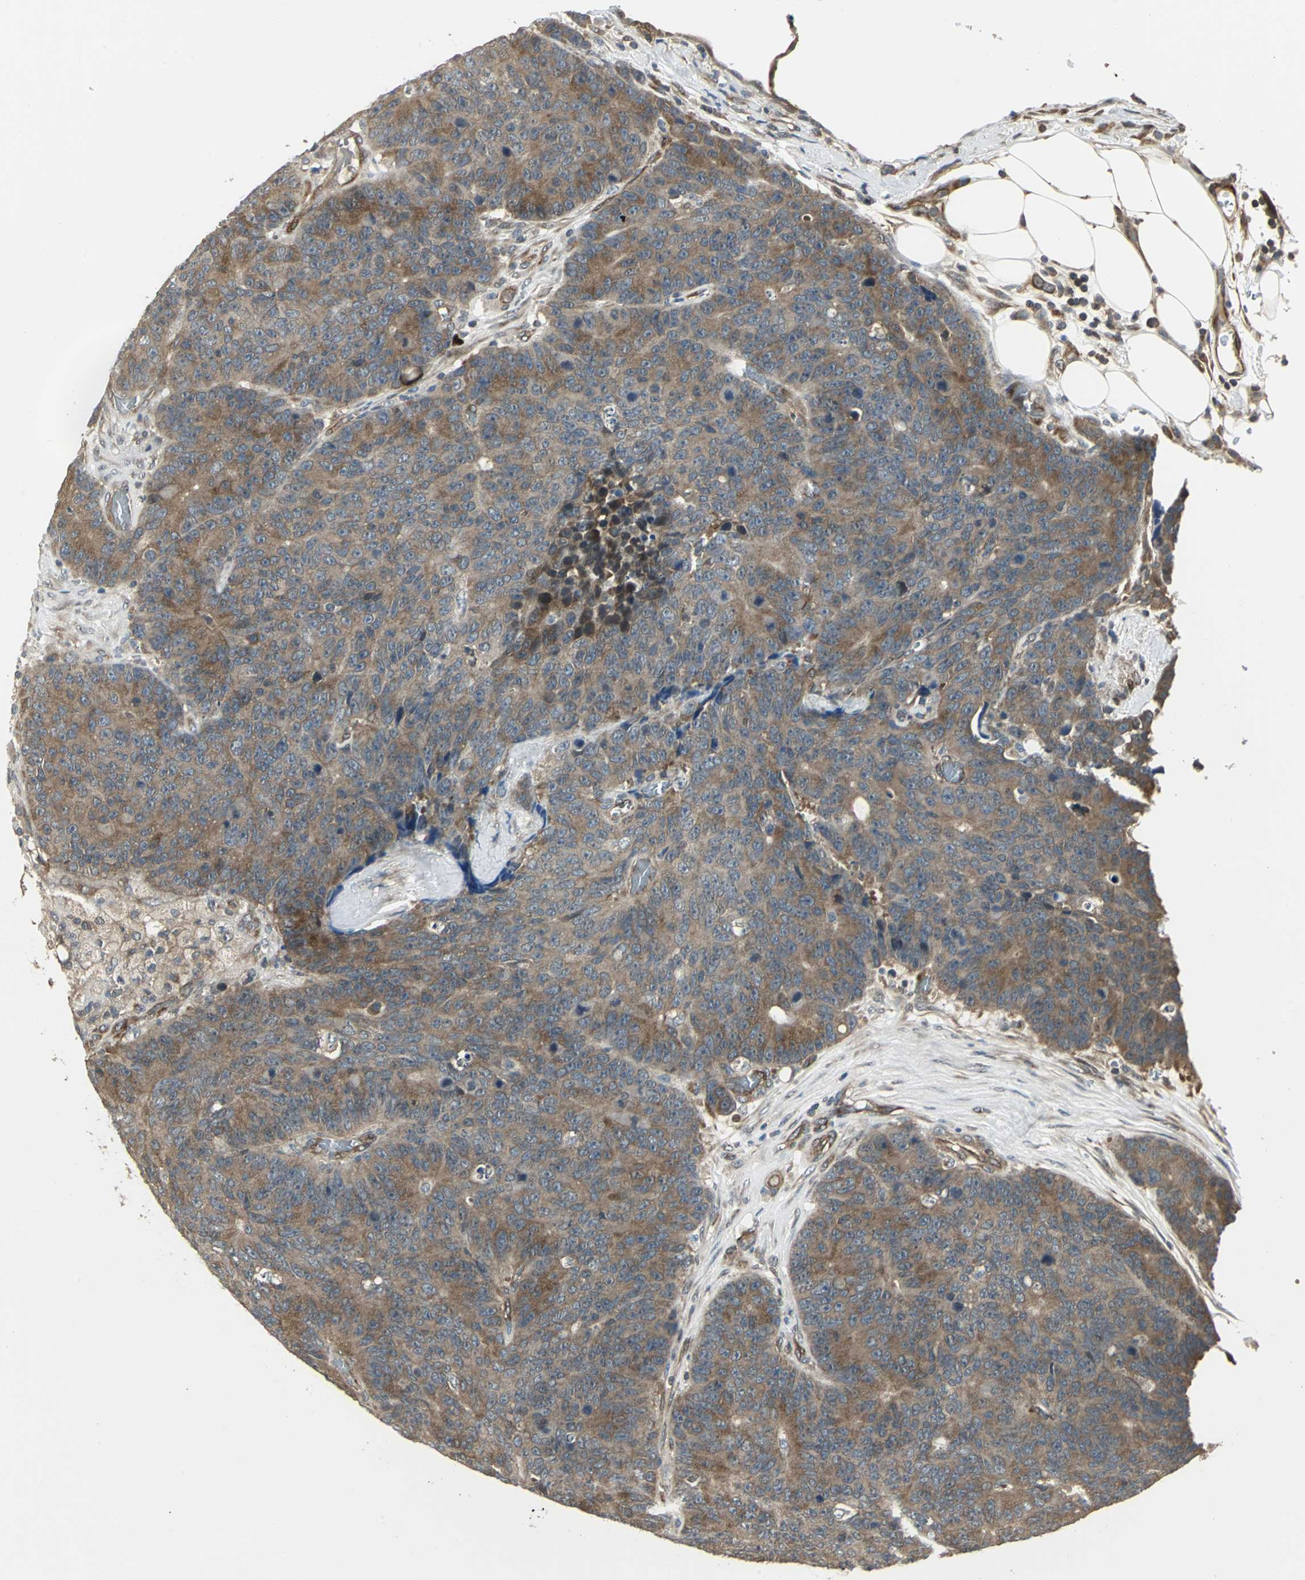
{"staining": {"intensity": "moderate", "quantity": ">75%", "location": "cytoplasmic/membranous"}, "tissue": "colorectal cancer", "cell_type": "Tumor cells", "image_type": "cancer", "snomed": [{"axis": "morphology", "description": "Adenocarcinoma, NOS"}, {"axis": "topography", "description": "Colon"}], "caption": "An immunohistochemistry (IHC) photomicrograph of neoplastic tissue is shown. Protein staining in brown labels moderate cytoplasmic/membranous positivity in adenocarcinoma (colorectal) within tumor cells.", "gene": "PFDN1", "patient": {"sex": "female", "age": 86}}